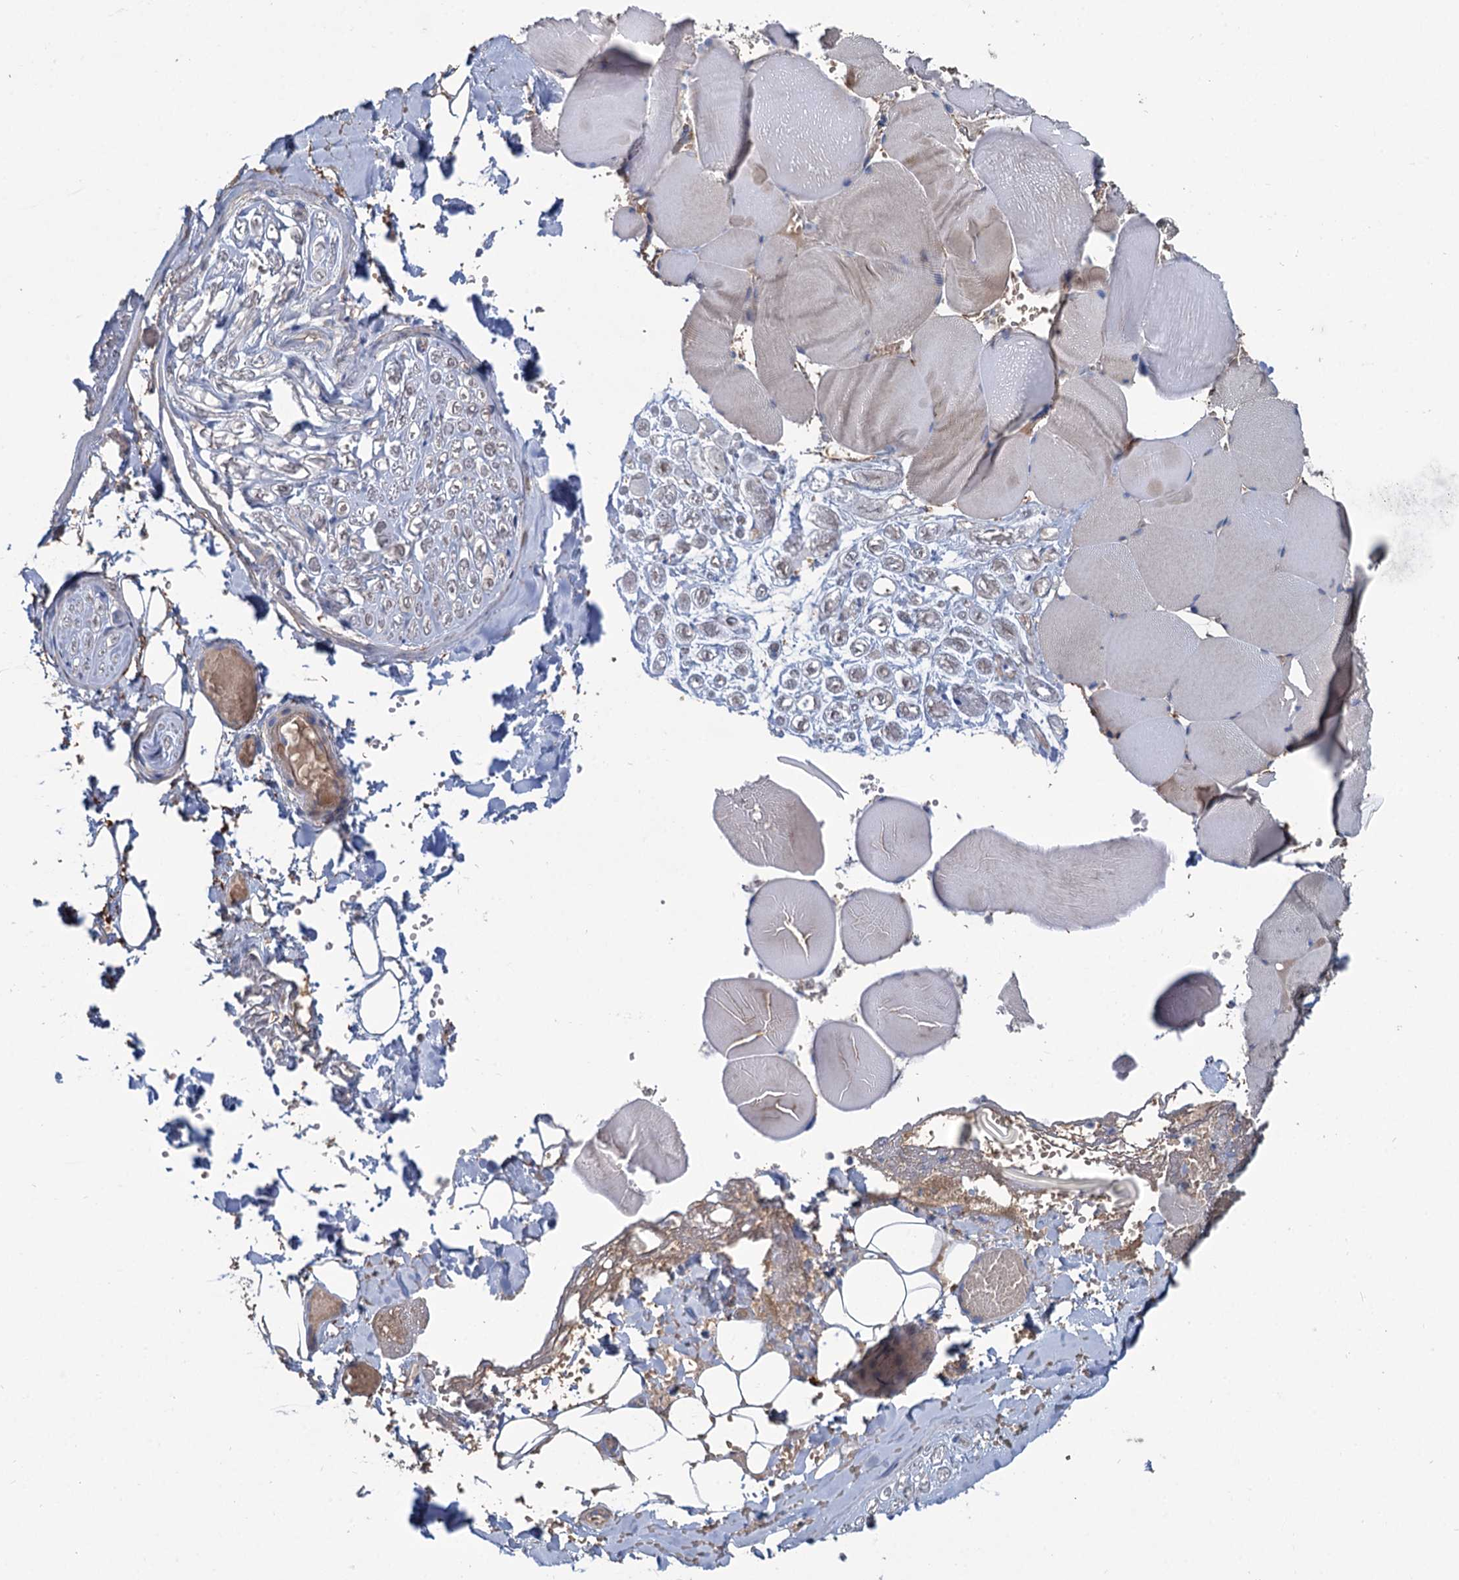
{"staining": {"intensity": "negative", "quantity": "none", "location": "none"}, "tissue": "adipose tissue", "cell_type": "Adipocytes", "image_type": "normal", "snomed": [{"axis": "morphology", "description": "Normal tissue, NOS"}, {"axis": "topography", "description": "Skeletal muscle"}, {"axis": "topography", "description": "Peripheral nerve tissue"}], "caption": "An image of human adipose tissue is negative for staining in adipocytes. The staining was performed using DAB to visualize the protein expression in brown, while the nuclei were stained in blue with hematoxylin (Magnification: 20x).", "gene": "URAD", "patient": {"sex": "female", "age": 55}}